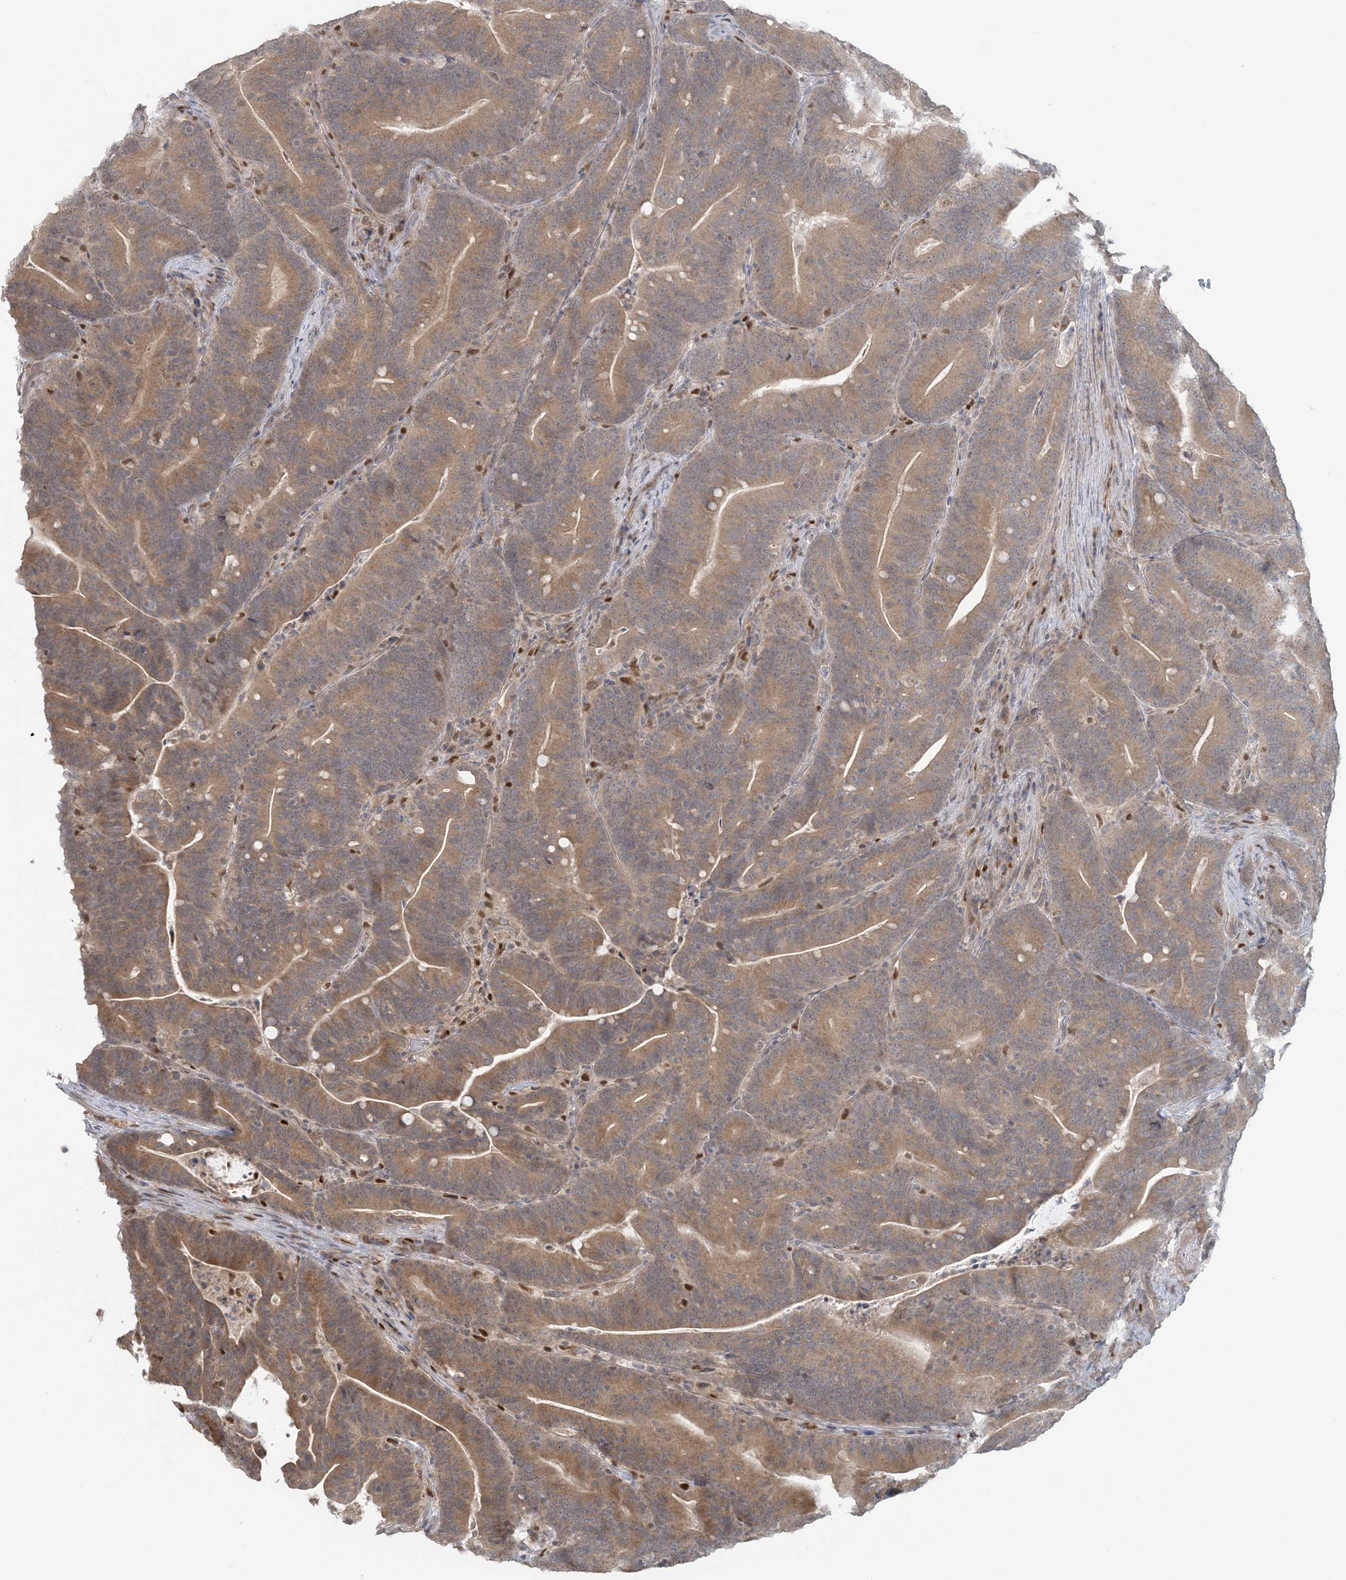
{"staining": {"intensity": "moderate", "quantity": ">75%", "location": "cytoplasmic/membranous"}, "tissue": "colorectal cancer", "cell_type": "Tumor cells", "image_type": "cancer", "snomed": [{"axis": "morphology", "description": "Adenocarcinoma, NOS"}, {"axis": "topography", "description": "Colon"}], "caption": "About >75% of tumor cells in human colorectal adenocarcinoma display moderate cytoplasmic/membranous protein staining as visualized by brown immunohistochemical staining.", "gene": "CTDNEP1", "patient": {"sex": "female", "age": 66}}